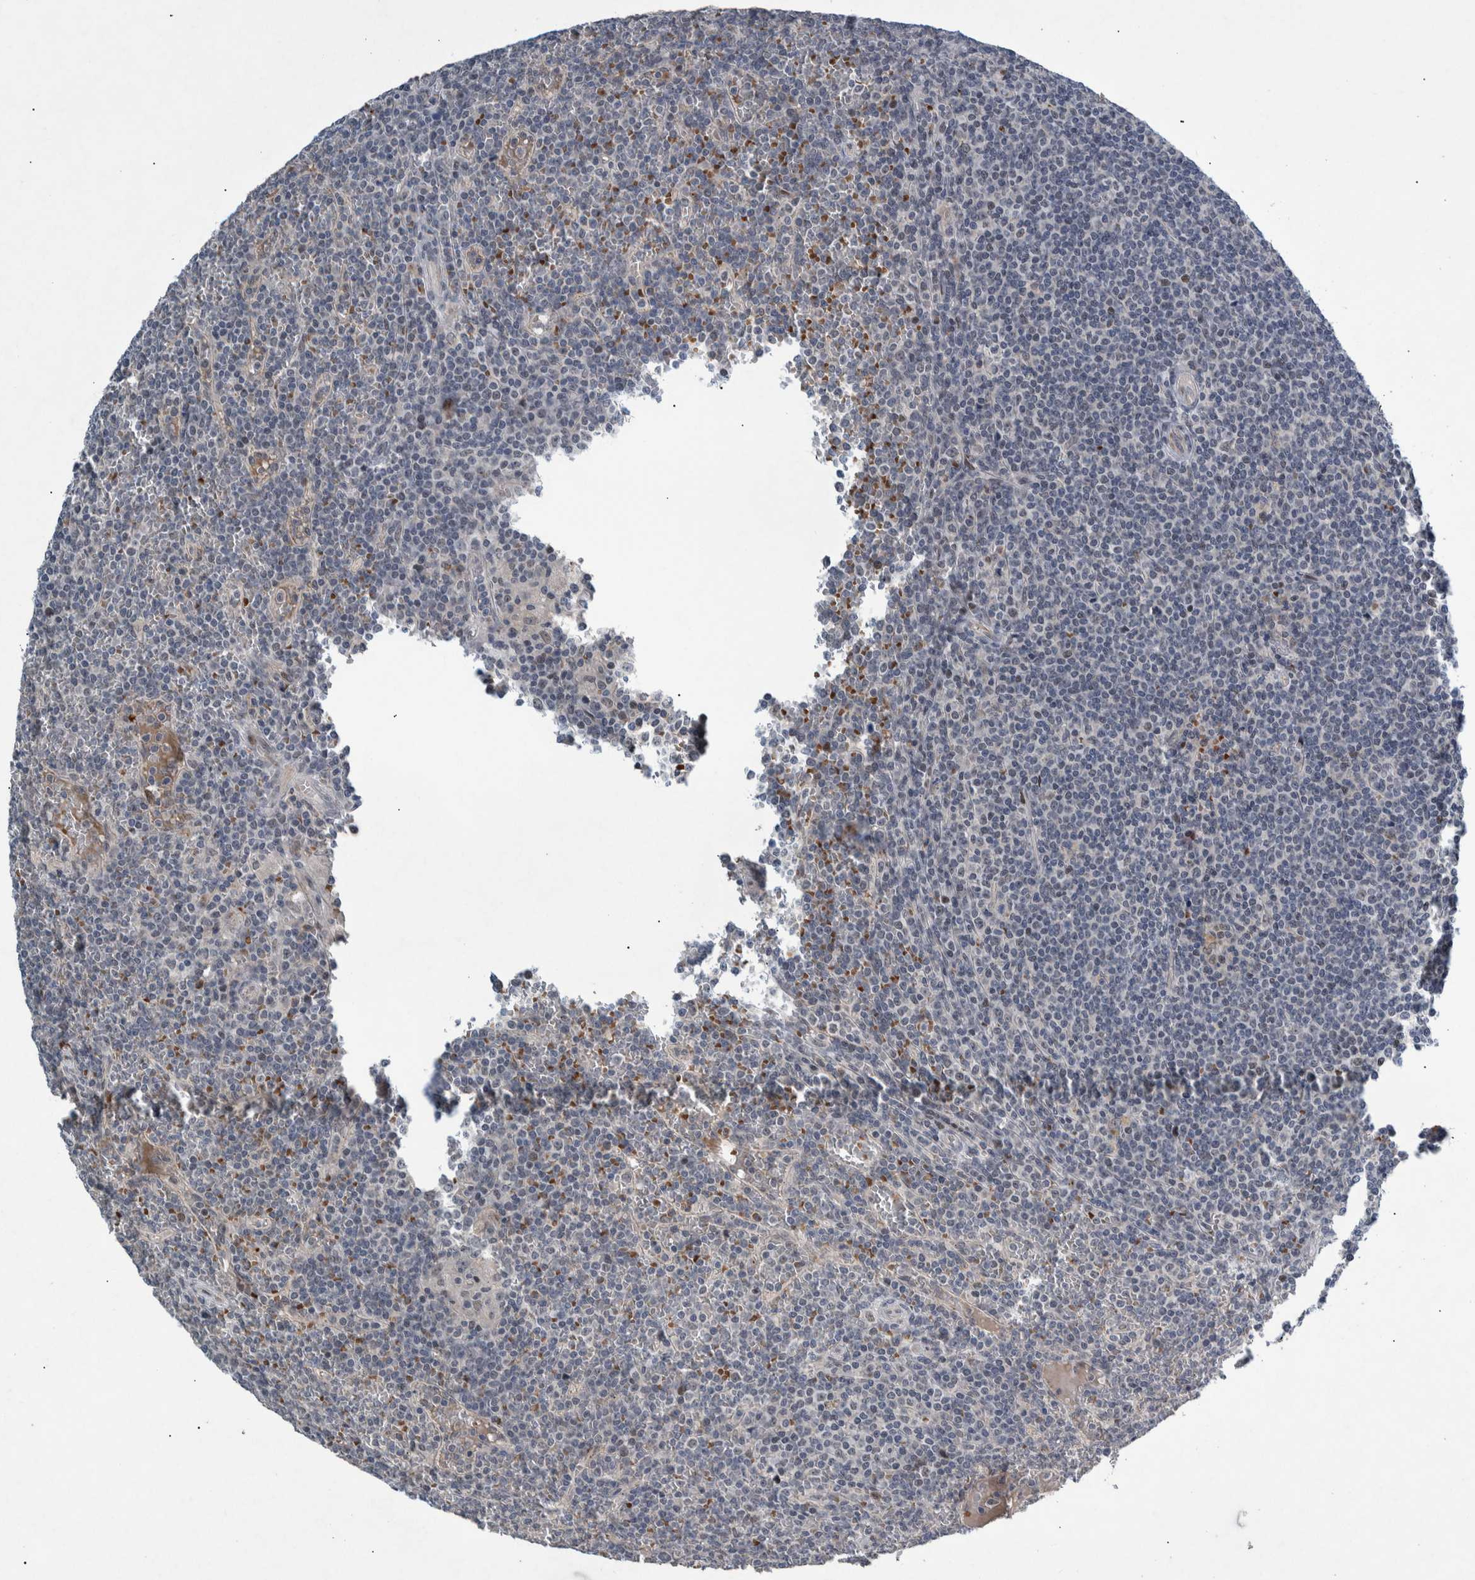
{"staining": {"intensity": "negative", "quantity": "none", "location": "none"}, "tissue": "lymphoma", "cell_type": "Tumor cells", "image_type": "cancer", "snomed": [{"axis": "morphology", "description": "Malignant lymphoma, non-Hodgkin's type, Low grade"}, {"axis": "topography", "description": "Spleen"}], "caption": "A micrograph of malignant lymphoma, non-Hodgkin's type (low-grade) stained for a protein demonstrates no brown staining in tumor cells. (IHC, brightfield microscopy, high magnification).", "gene": "ESRP1", "patient": {"sex": "female", "age": 19}}